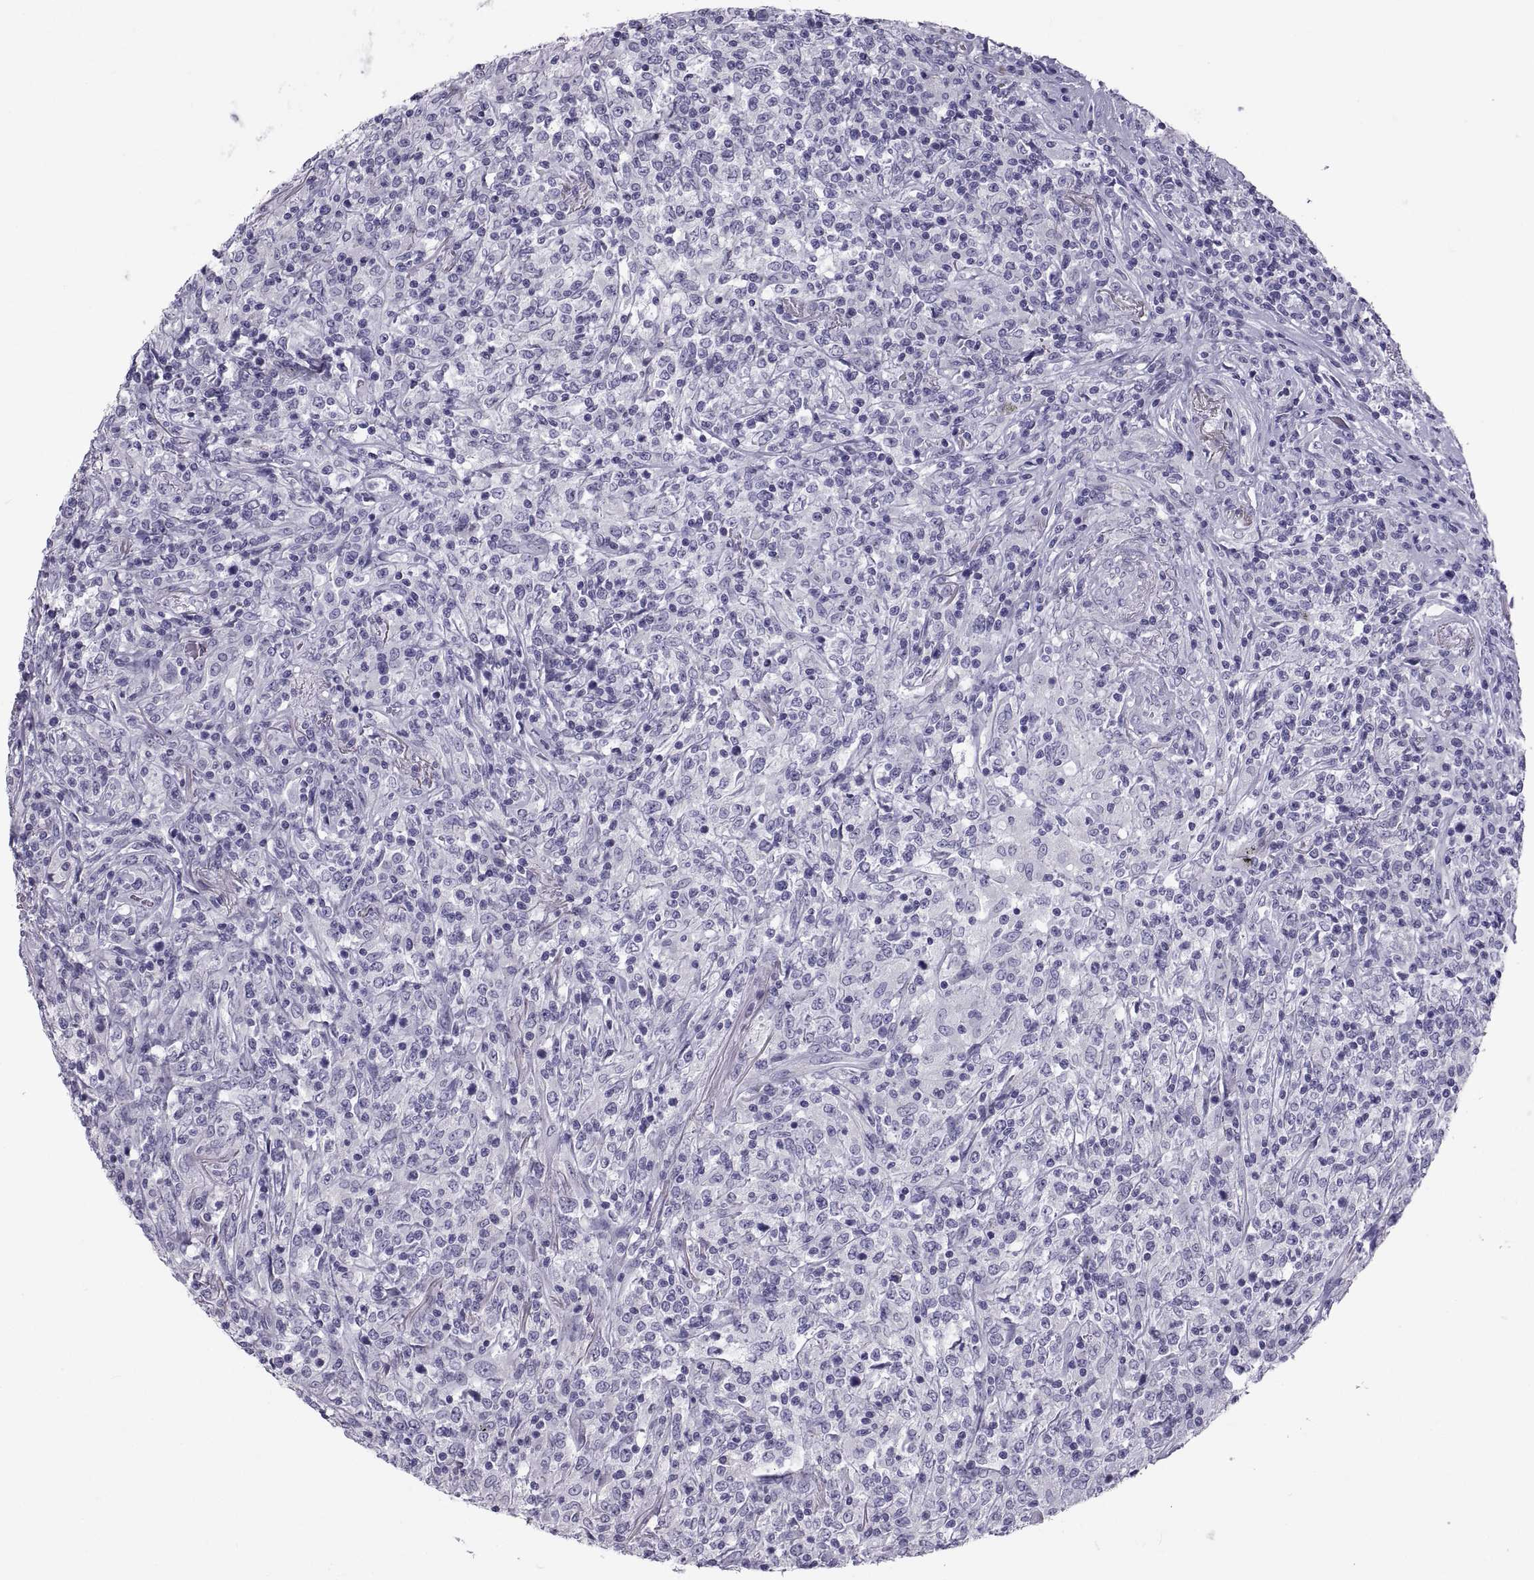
{"staining": {"intensity": "negative", "quantity": "none", "location": "none"}, "tissue": "lymphoma", "cell_type": "Tumor cells", "image_type": "cancer", "snomed": [{"axis": "morphology", "description": "Malignant lymphoma, non-Hodgkin's type, High grade"}, {"axis": "topography", "description": "Lung"}], "caption": "DAB (3,3'-diaminobenzidine) immunohistochemical staining of human lymphoma displays no significant expression in tumor cells.", "gene": "PCSK1N", "patient": {"sex": "male", "age": 79}}